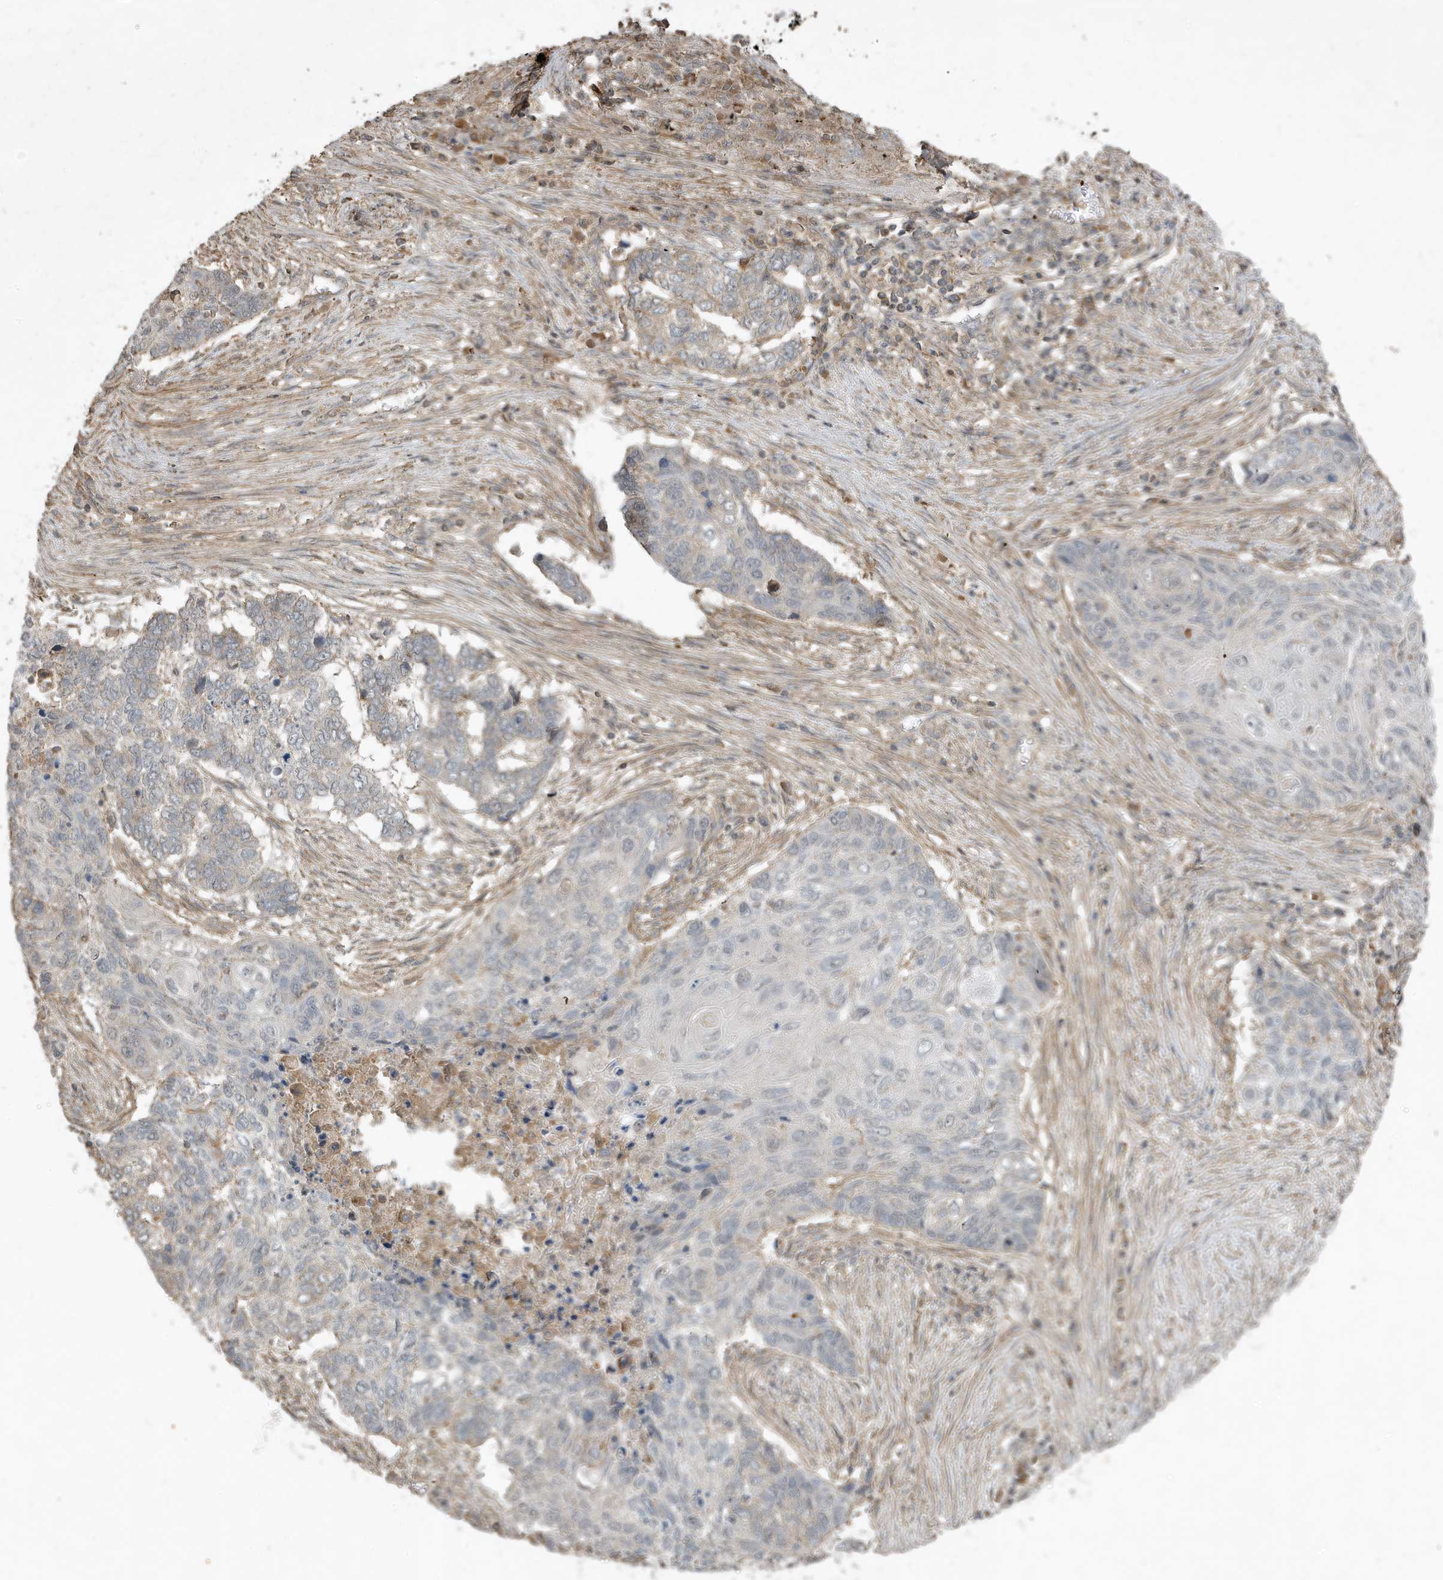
{"staining": {"intensity": "negative", "quantity": "none", "location": "none"}, "tissue": "lung cancer", "cell_type": "Tumor cells", "image_type": "cancer", "snomed": [{"axis": "morphology", "description": "Squamous cell carcinoma, NOS"}, {"axis": "topography", "description": "Lung"}], "caption": "A micrograph of human lung cancer (squamous cell carcinoma) is negative for staining in tumor cells.", "gene": "PRRT3", "patient": {"sex": "female", "age": 63}}